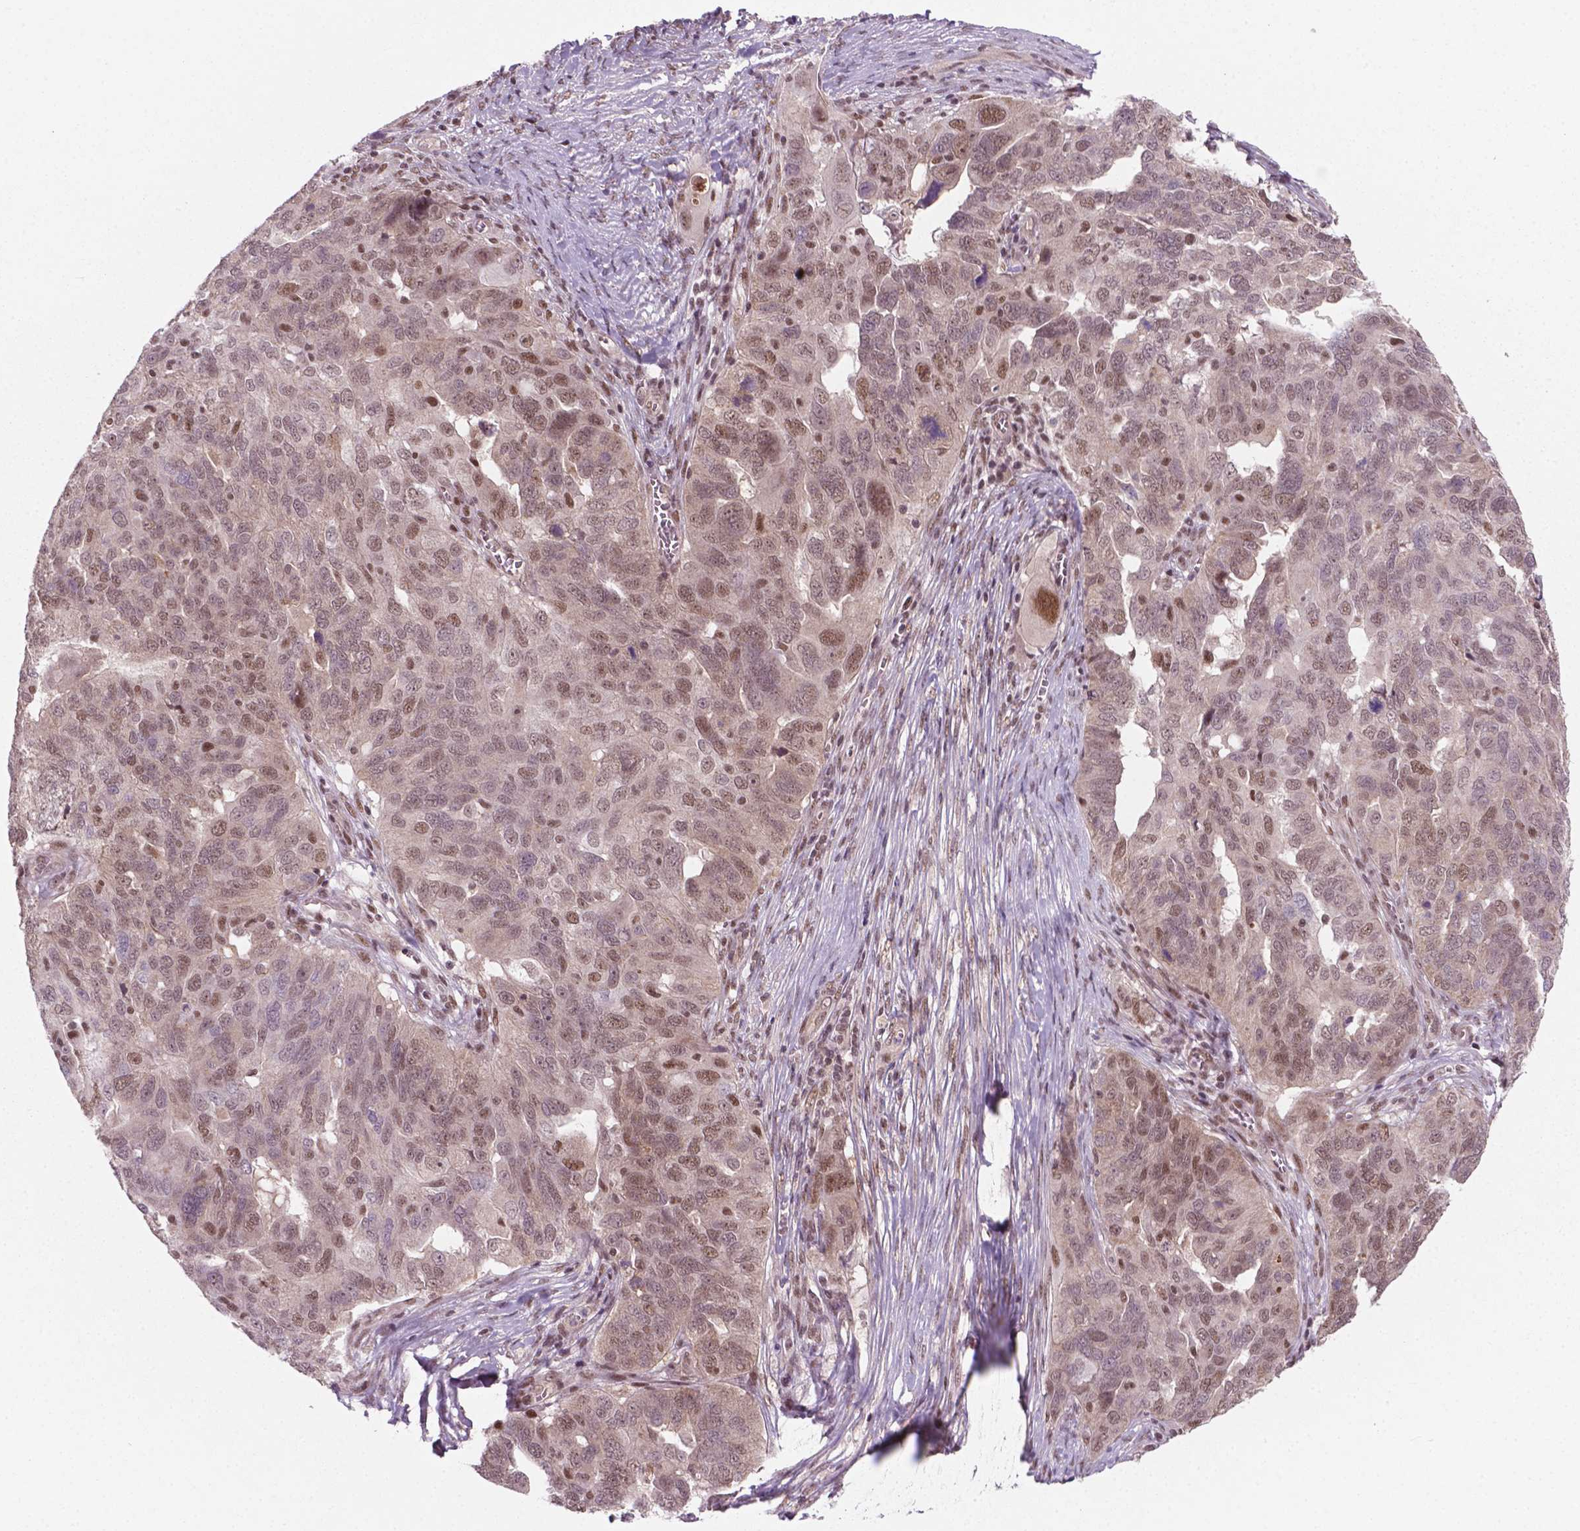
{"staining": {"intensity": "moderate", "quantity": "25%-75%", "location": "nuclear"}, "tissue": "ovarian cancer", "cell_type": "Tumor cells", "image_type": "cancer", "snomed": [{"axis": "morphology", "description": "Carcinoma, endometroid"}, {"axis": "topography", "description": "Soft tissue"}, {"axis": "topography", "description": "Ovary"}], "caption": "A brown stain labels moderate nuclear staining of a protein in human ovarian endometroid carcinoma tumor cells.", "gene": "PHAX", "patient": {"sex": "female", "age": 52}}